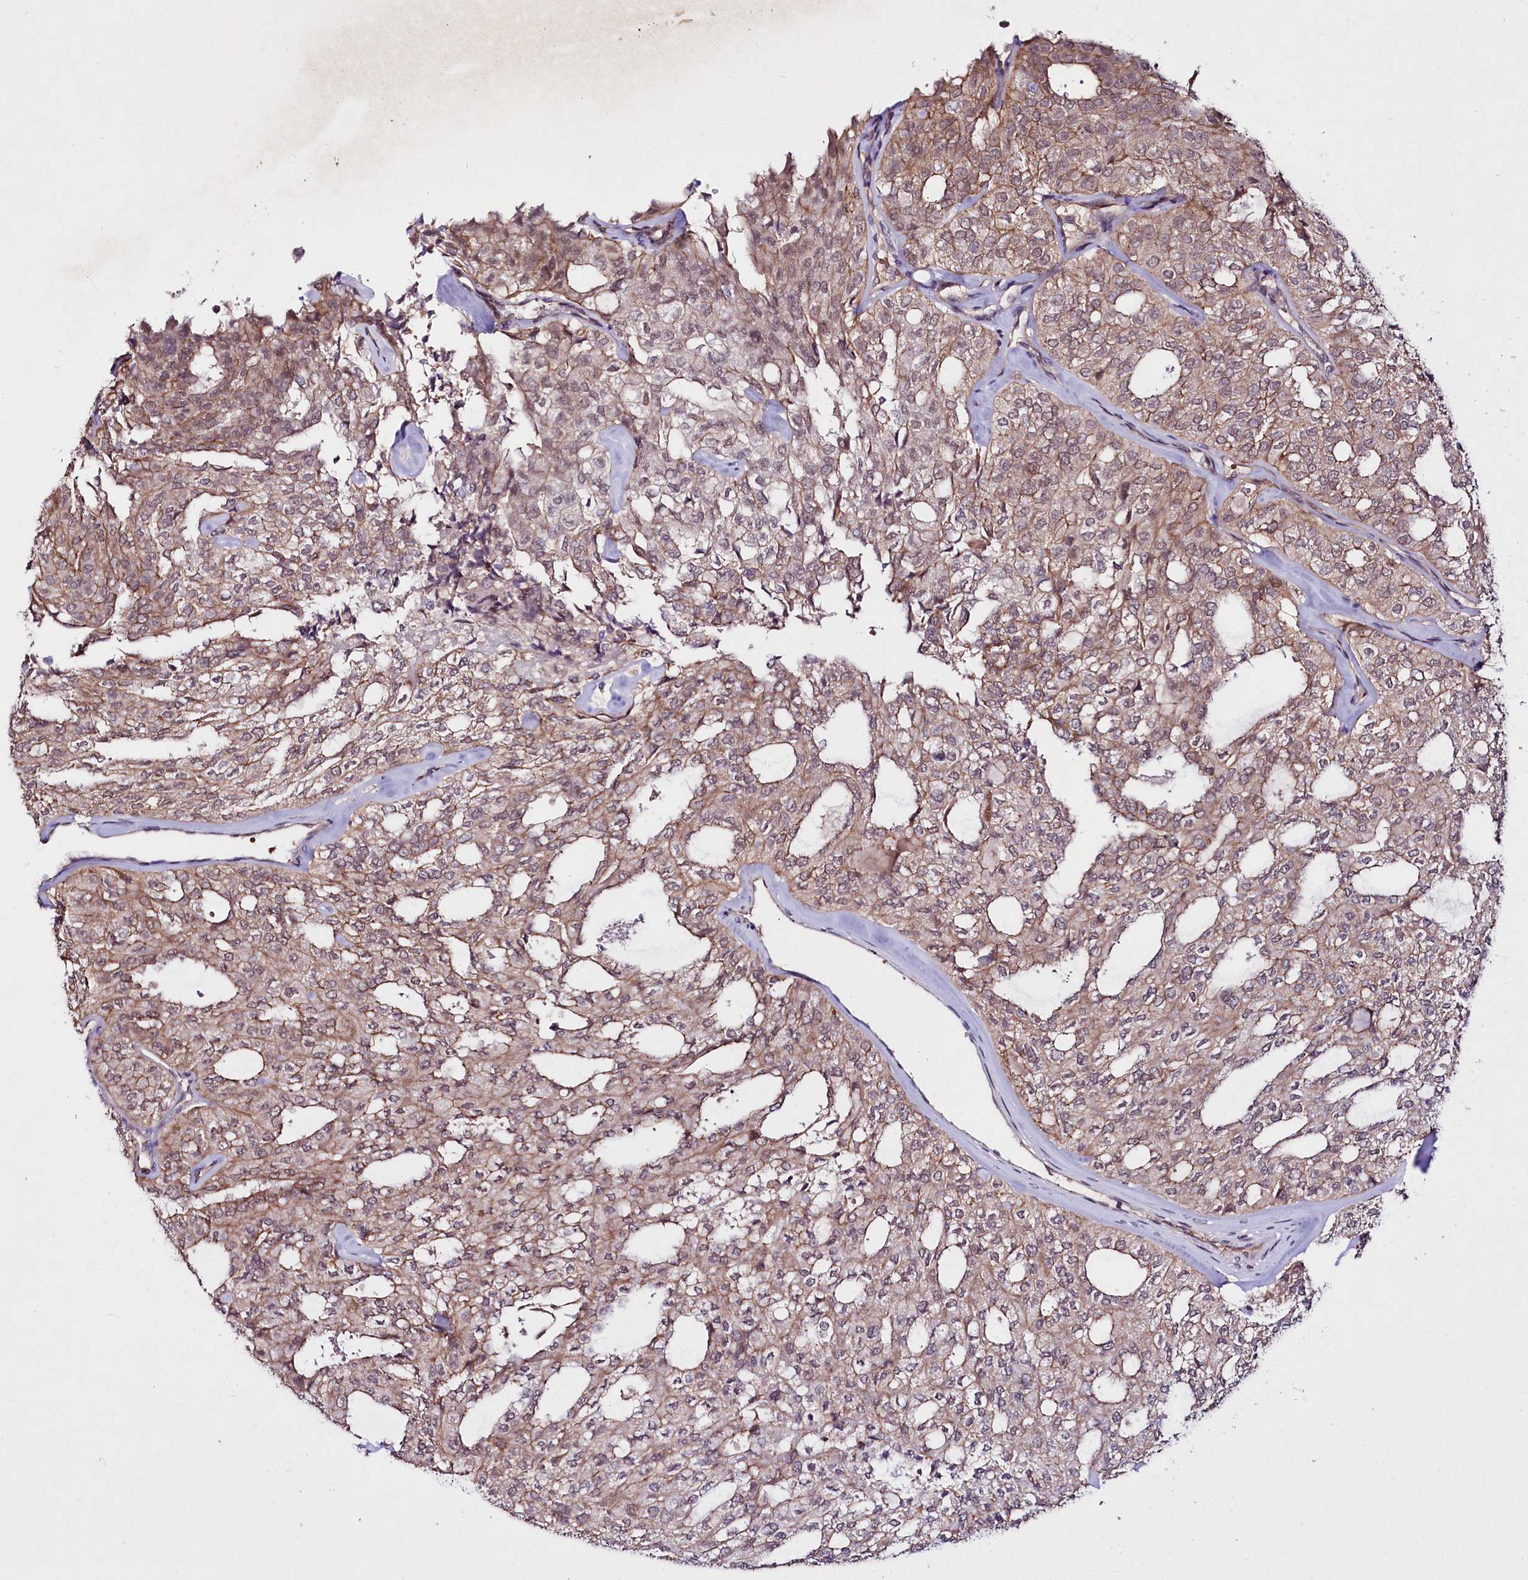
{"staining": {"intensity": "moderate", "quantity": ">75%", "location": "cytoplasmic/membranous"}, "tissue": "thyroid cancer", "cell_type": "Tumor cells", "image_type": "cancer", "snomed": [{"axis": "morphology", "description": "Follicular adenoma carcinoma, NOS"}, {"axis": "topography", "description": "Thyroid gland"}], "caption": "Thyroid follicular adenoma carcinoma stained with a brown dye shows moderate cytoplasmic/membranous positive expression in about >75% of tumor cells.", "gene": "TAFAZZIN", "patient": {"sex": "male", "age": 75}}